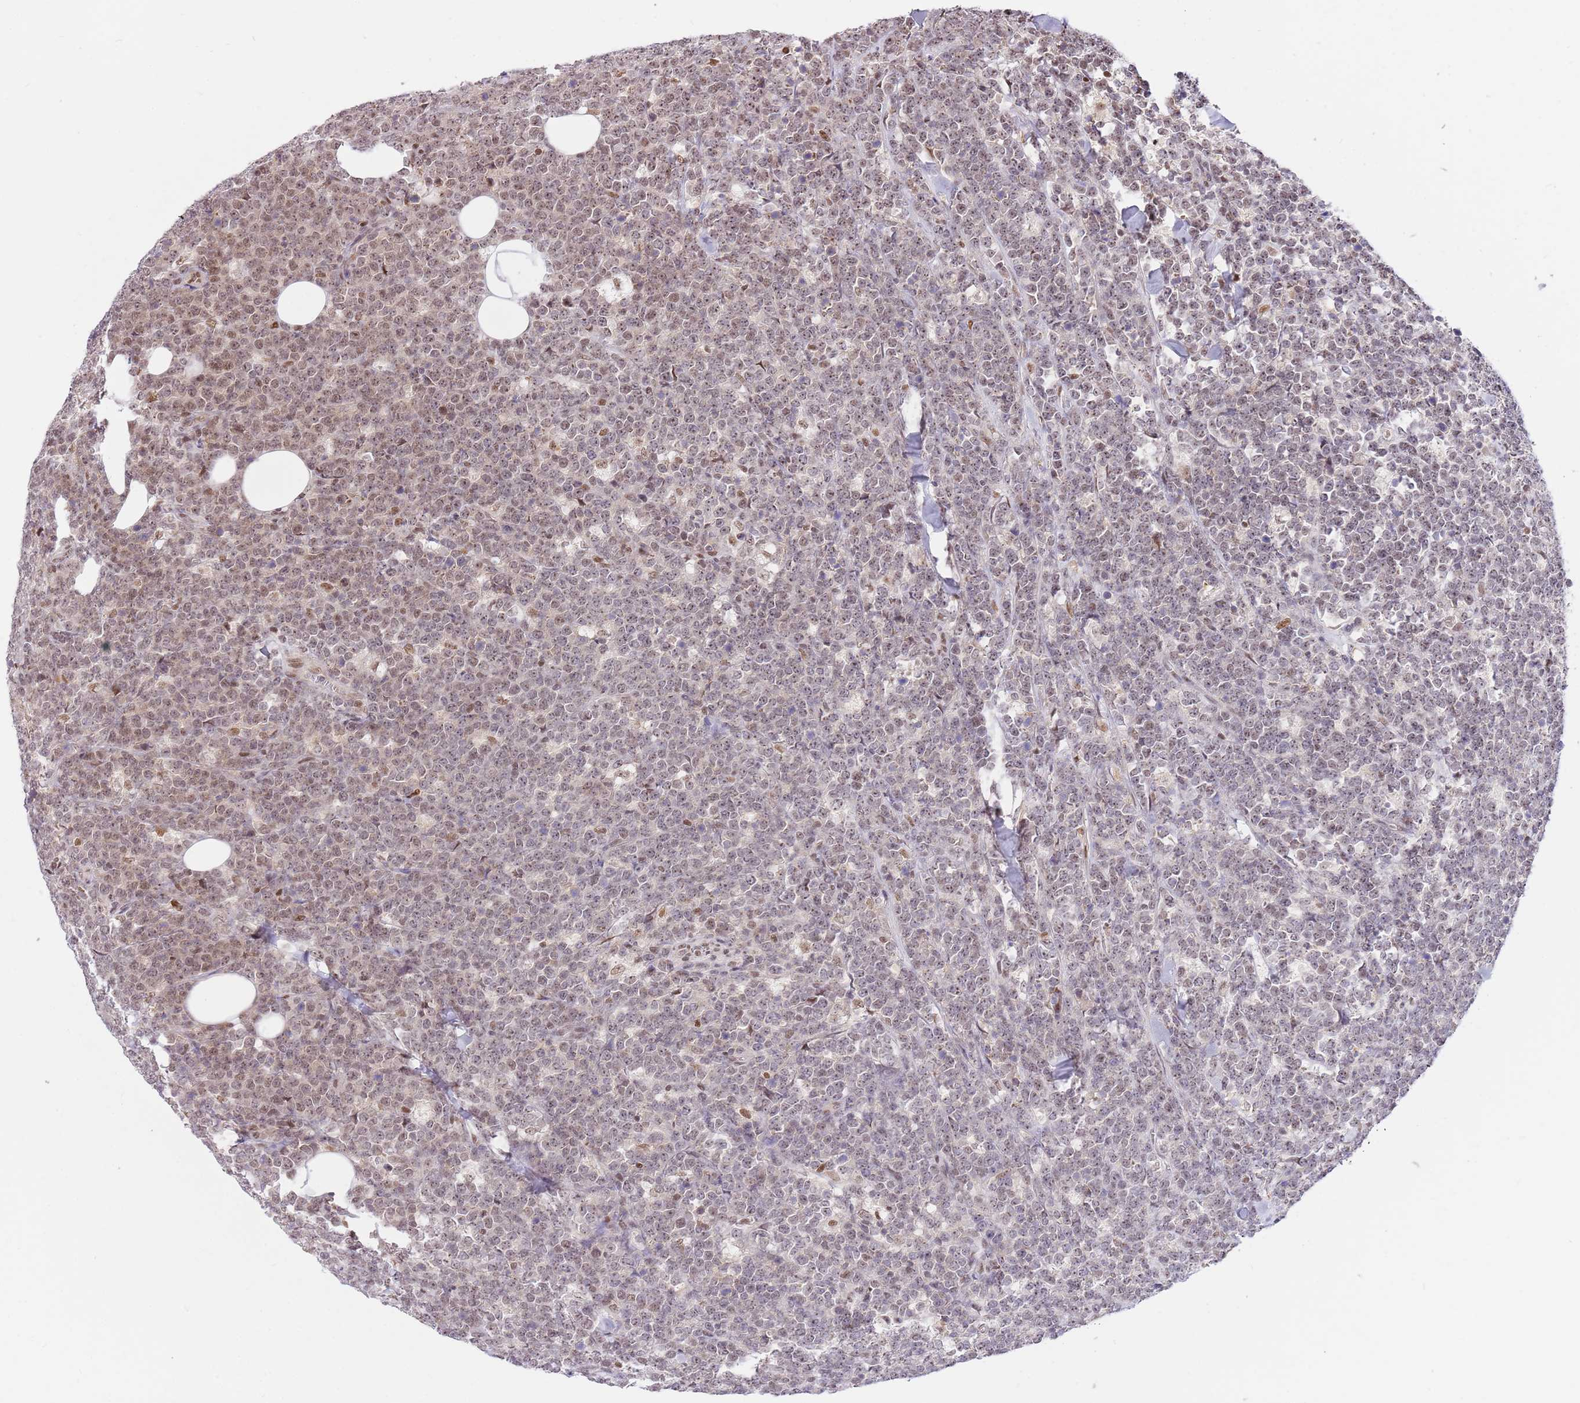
{"staining": {"intensity": "moderate", "quantity": ">75%", "location": "nuclear"}, "tissue": "lymphoma", "cell_type": "Tumor cells", "image_type": "cancer", "snomed": [{"axis": "morphology", "description": "Malignant lymphoma, non-Hodgkin's type, High grade"}, {"axis": "topography", "description": "Small intestine"}], "caption": "The micrograph exhibits immunohistochemical staining of lymphoma. There is moderate nuclear expression is appreciated in approximately >75% of tumor cells.", "gene": "RFK", "patient": {"sex": "male", "age": 8}}